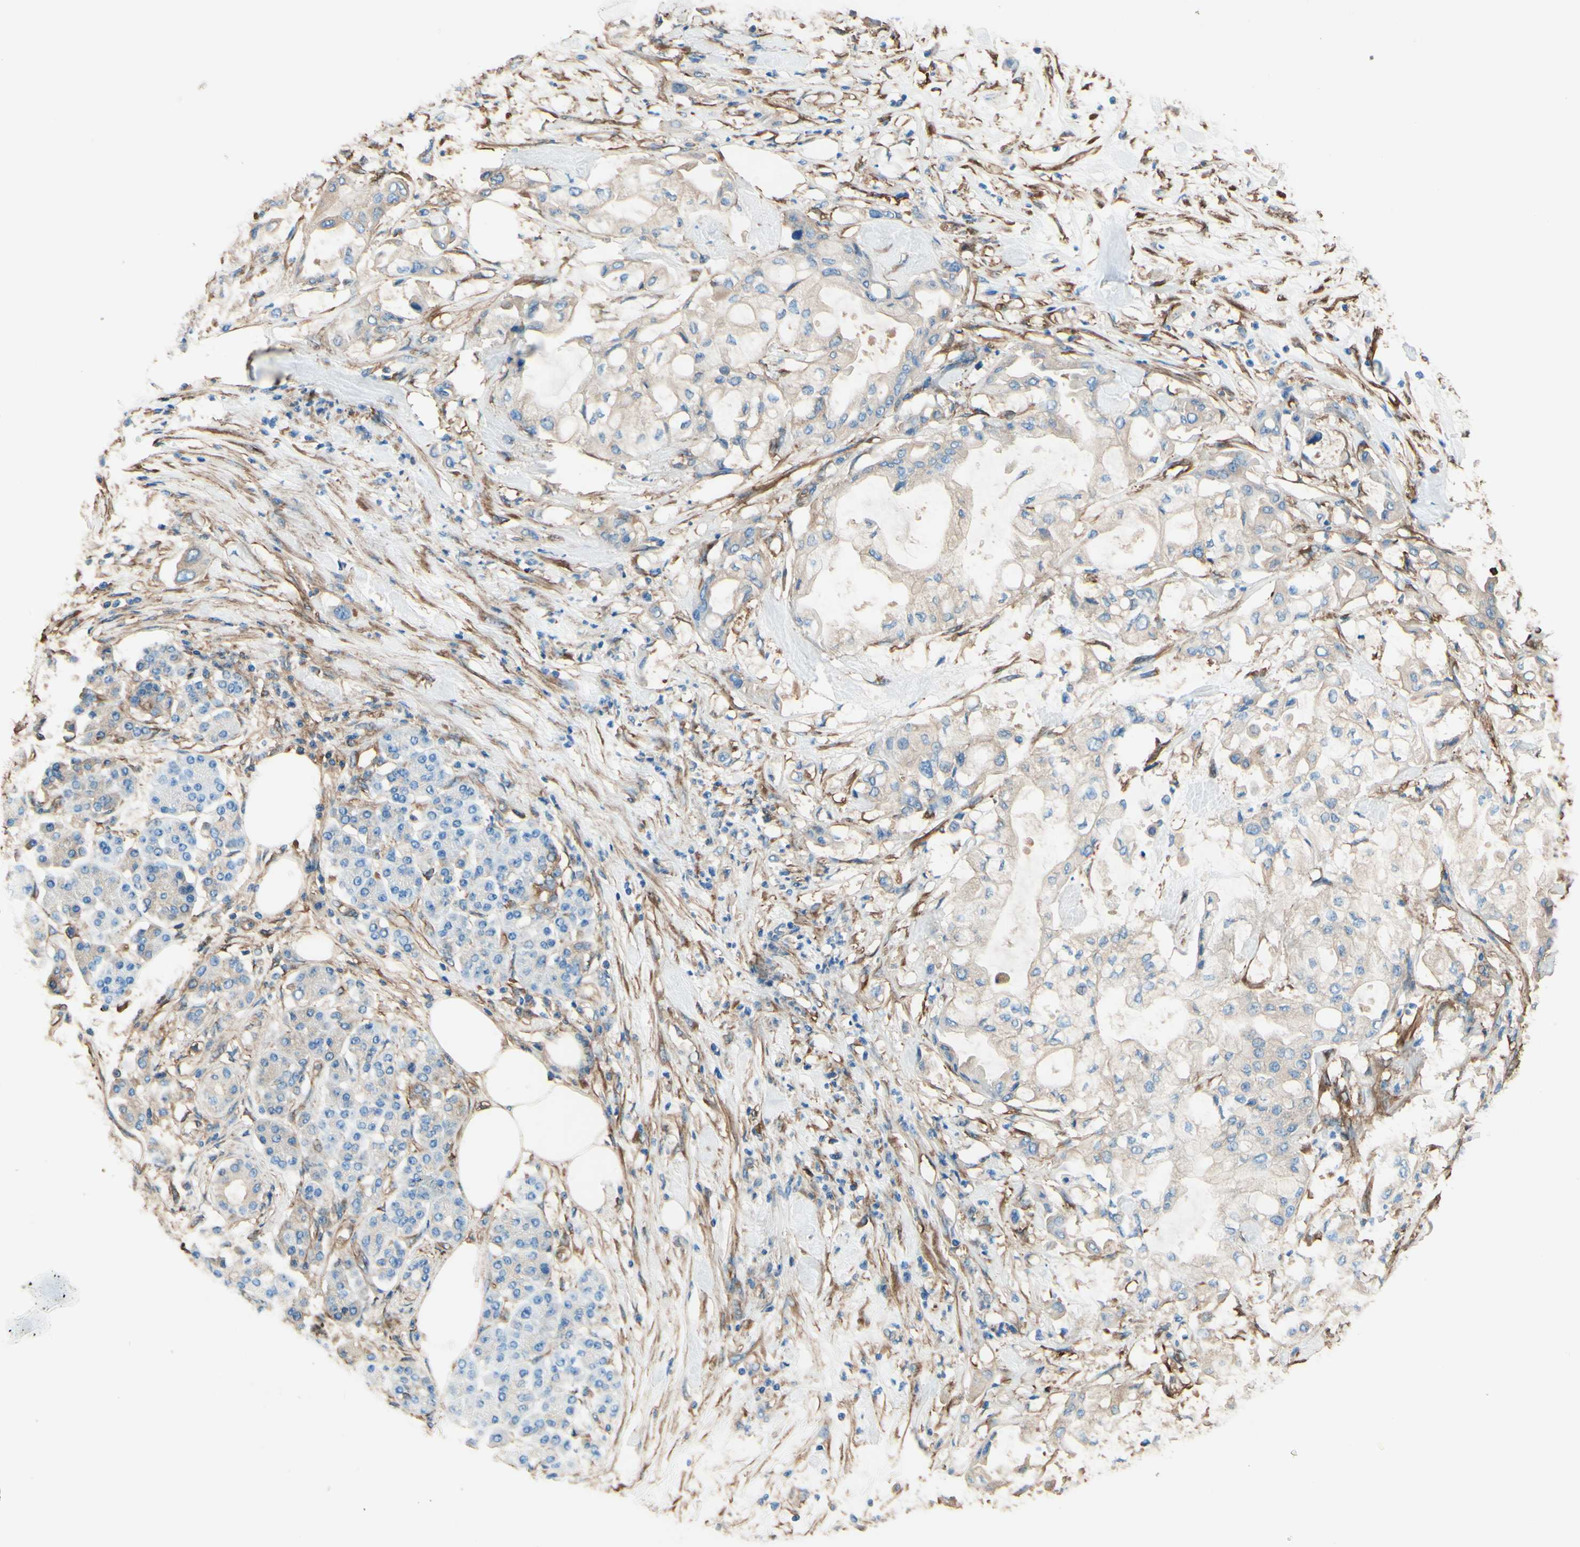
{"staining": {"intensity": "weak", "quantity": ">75%", "location": "cytoplasmic/membranous"}, "tissue": "pancreatic cancer", "cell_type": "Tumor cells", "image_type": "cancer", "snomed": [{"axis": "morphology", "description": "Adenocarcinoma, NOS"}, {"axis": "morphology", "description": "Adenocarcinoma, metastatic, NOS"}, {"axis": "topography", "description": "Lymph node"}, {"axis": "topography", "description": "Pancreas"}, {"axis": "topography", "description": "Duodenum"}], "caption": "Pancreatic metastatic adenocarcinoma stained with a brown dye reveals weak cytoplasmic/membranous positive staining in approximately >75% of tumor cells.", "gene": "DPYSL3", "patient": {"sex": "female", "age": 64}}